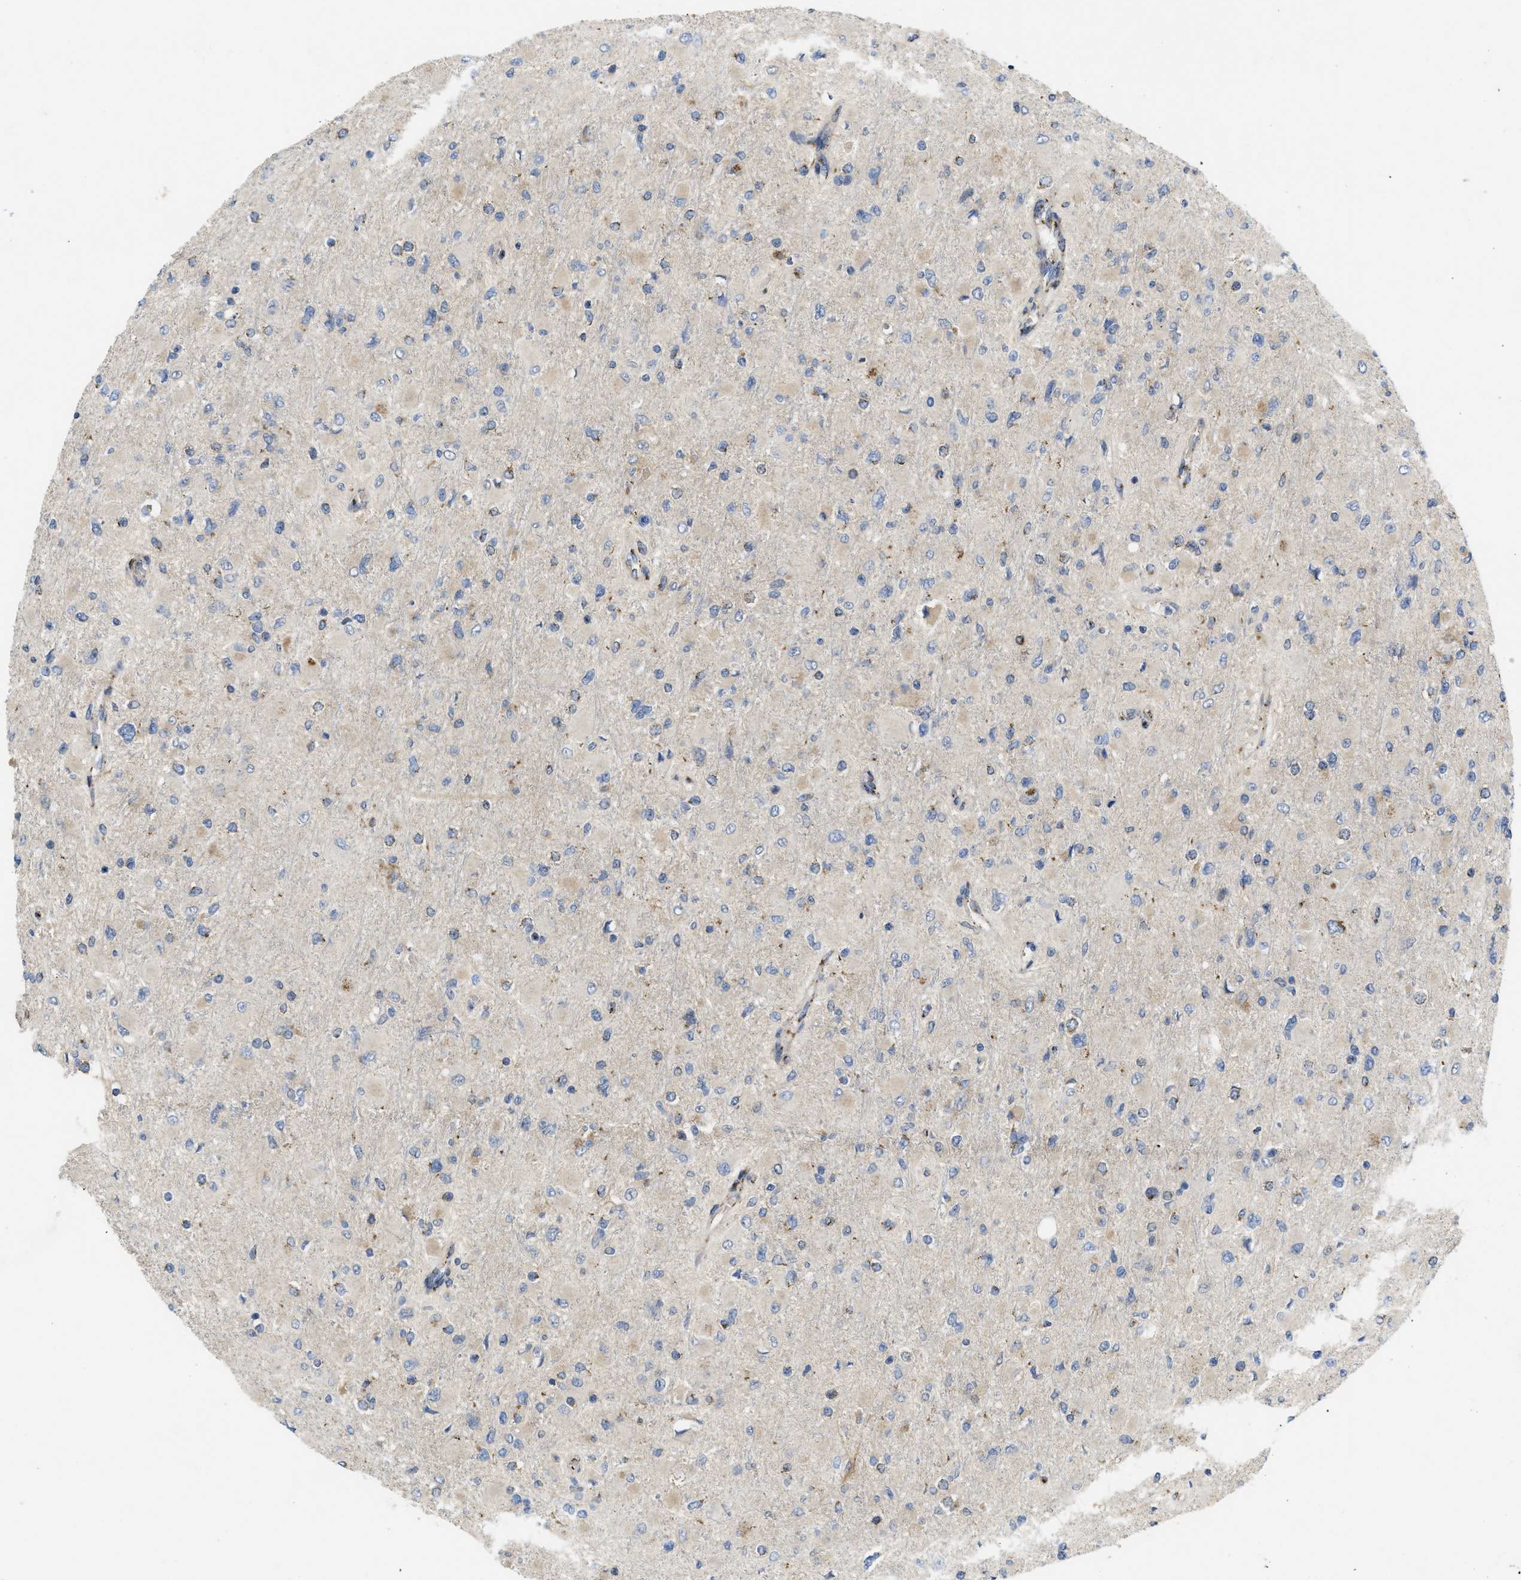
{"staining": {"intensity": "negative", "quantity": "none", "location": "none"}, "tissue": "glioma", "cell_type": "Tumor cells", "image_type": "cancer", "snomed": [{"axis": "morphology", "description": "Glioma, malignant, High grade"}, {"axis": "topography", "description": "Cerebral cortex"}], "caption": "IHC micrograph of malignant glioma (high-grade) stained for a protein (brown), which demonstrates no positivity in tumor cells.", "gene": "ZNF70", "patient": {"sex": "female", "age": 36}}